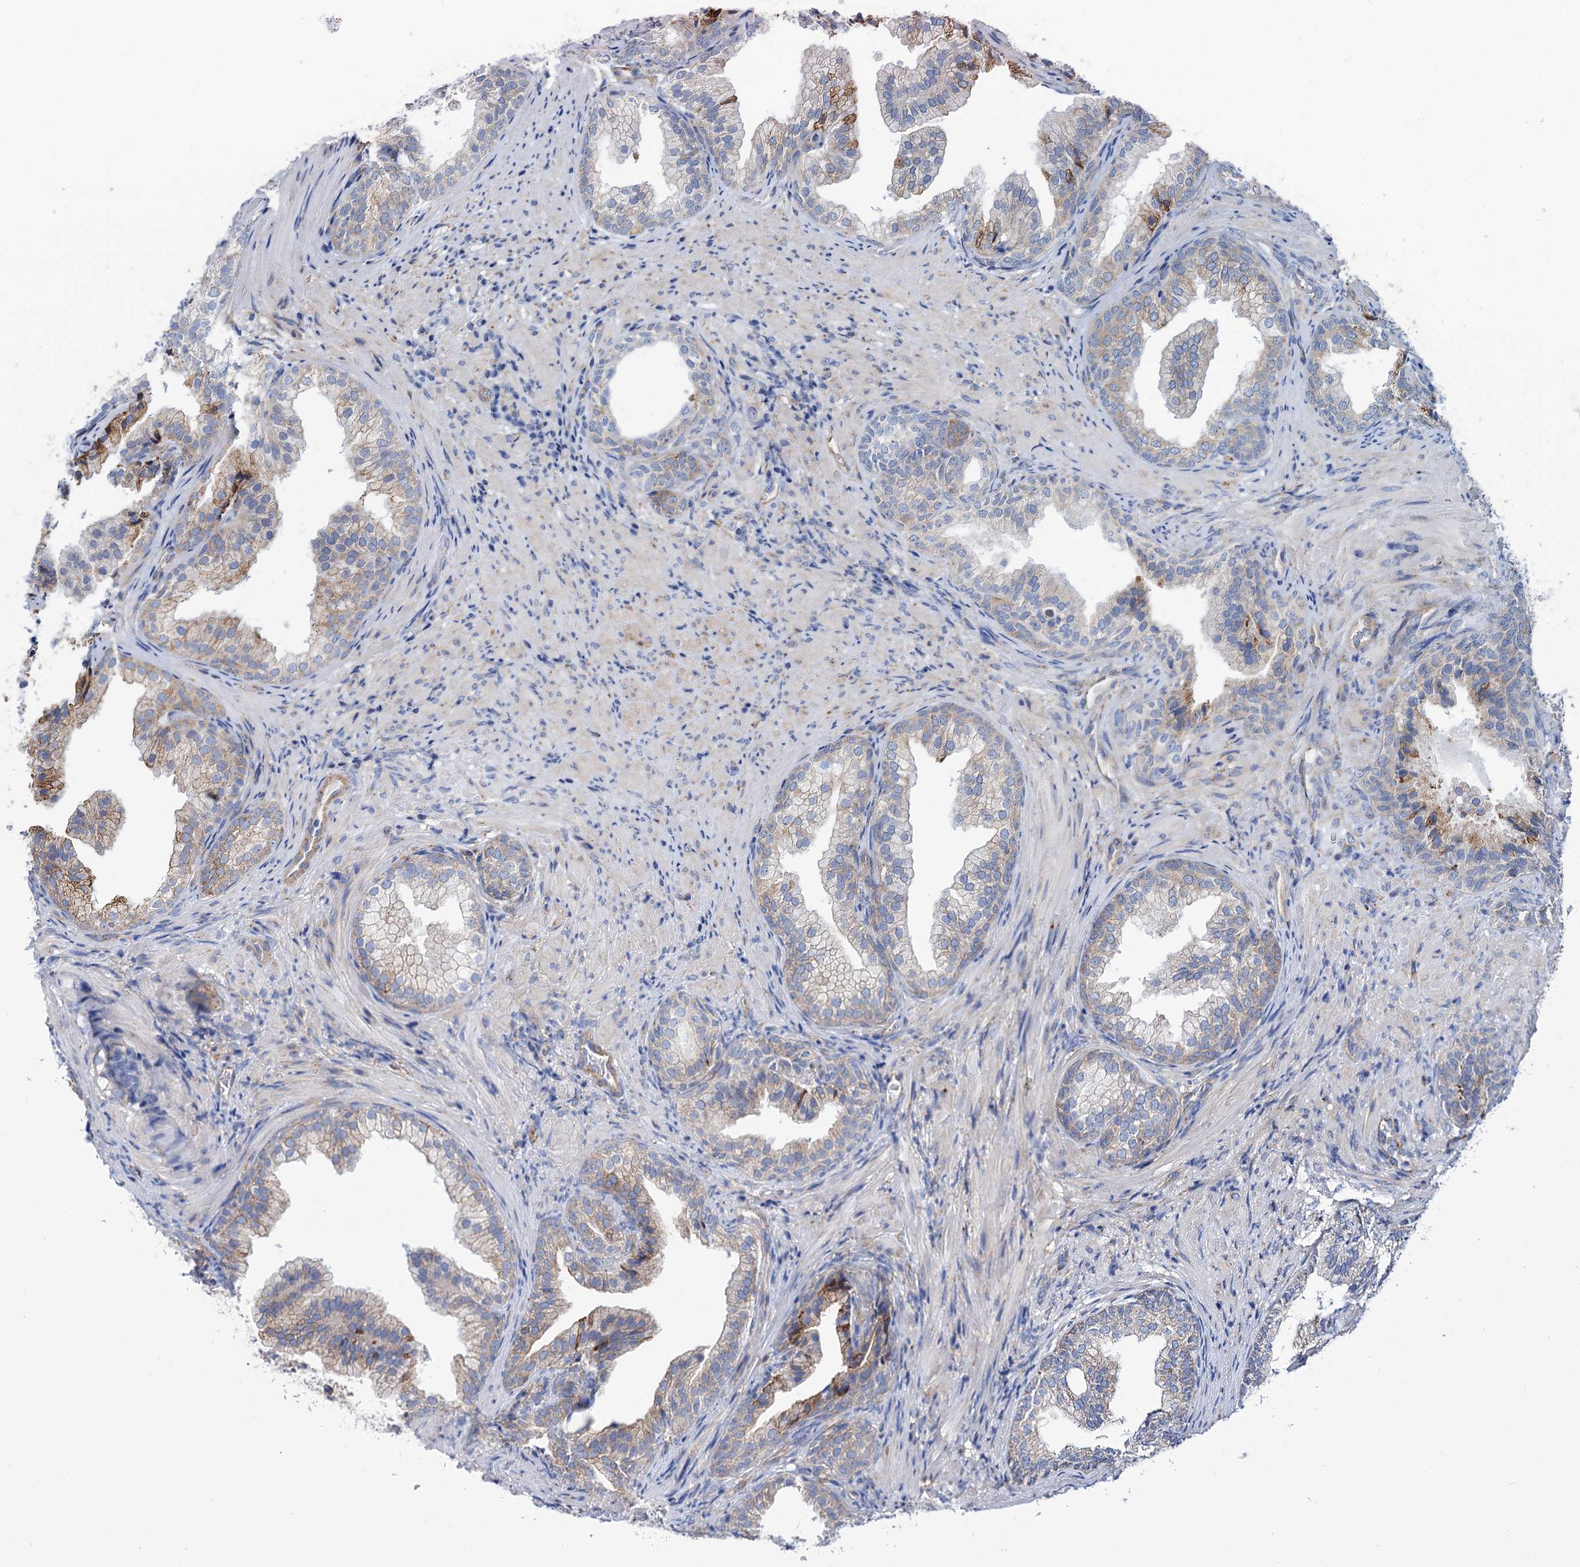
{"staining": {"intensity": "moderate", "quantity": "25%-75%", "location": "cytoplasmic/membranous"}, "tissue": "prostate", "cell_type": "Glandular cells", "image_type": "normal", "snomed": [{"axis": "morphology", "description": "Normal tissue, NOS"}, {"axis": "topography", "description": "Prostate"}], "caption": "Immunohistochemical staining of normal prostate displays 25%-75% levels of moderate cytoplasmic/membranous protein expression in about 25%-75% of glandular cells. (DAB (3,3'-diaminobenzidine) IHC with brightfield microscopy, high magnification).", "gene": "SHE", "patient": {"sex": "male", "age": 76}}